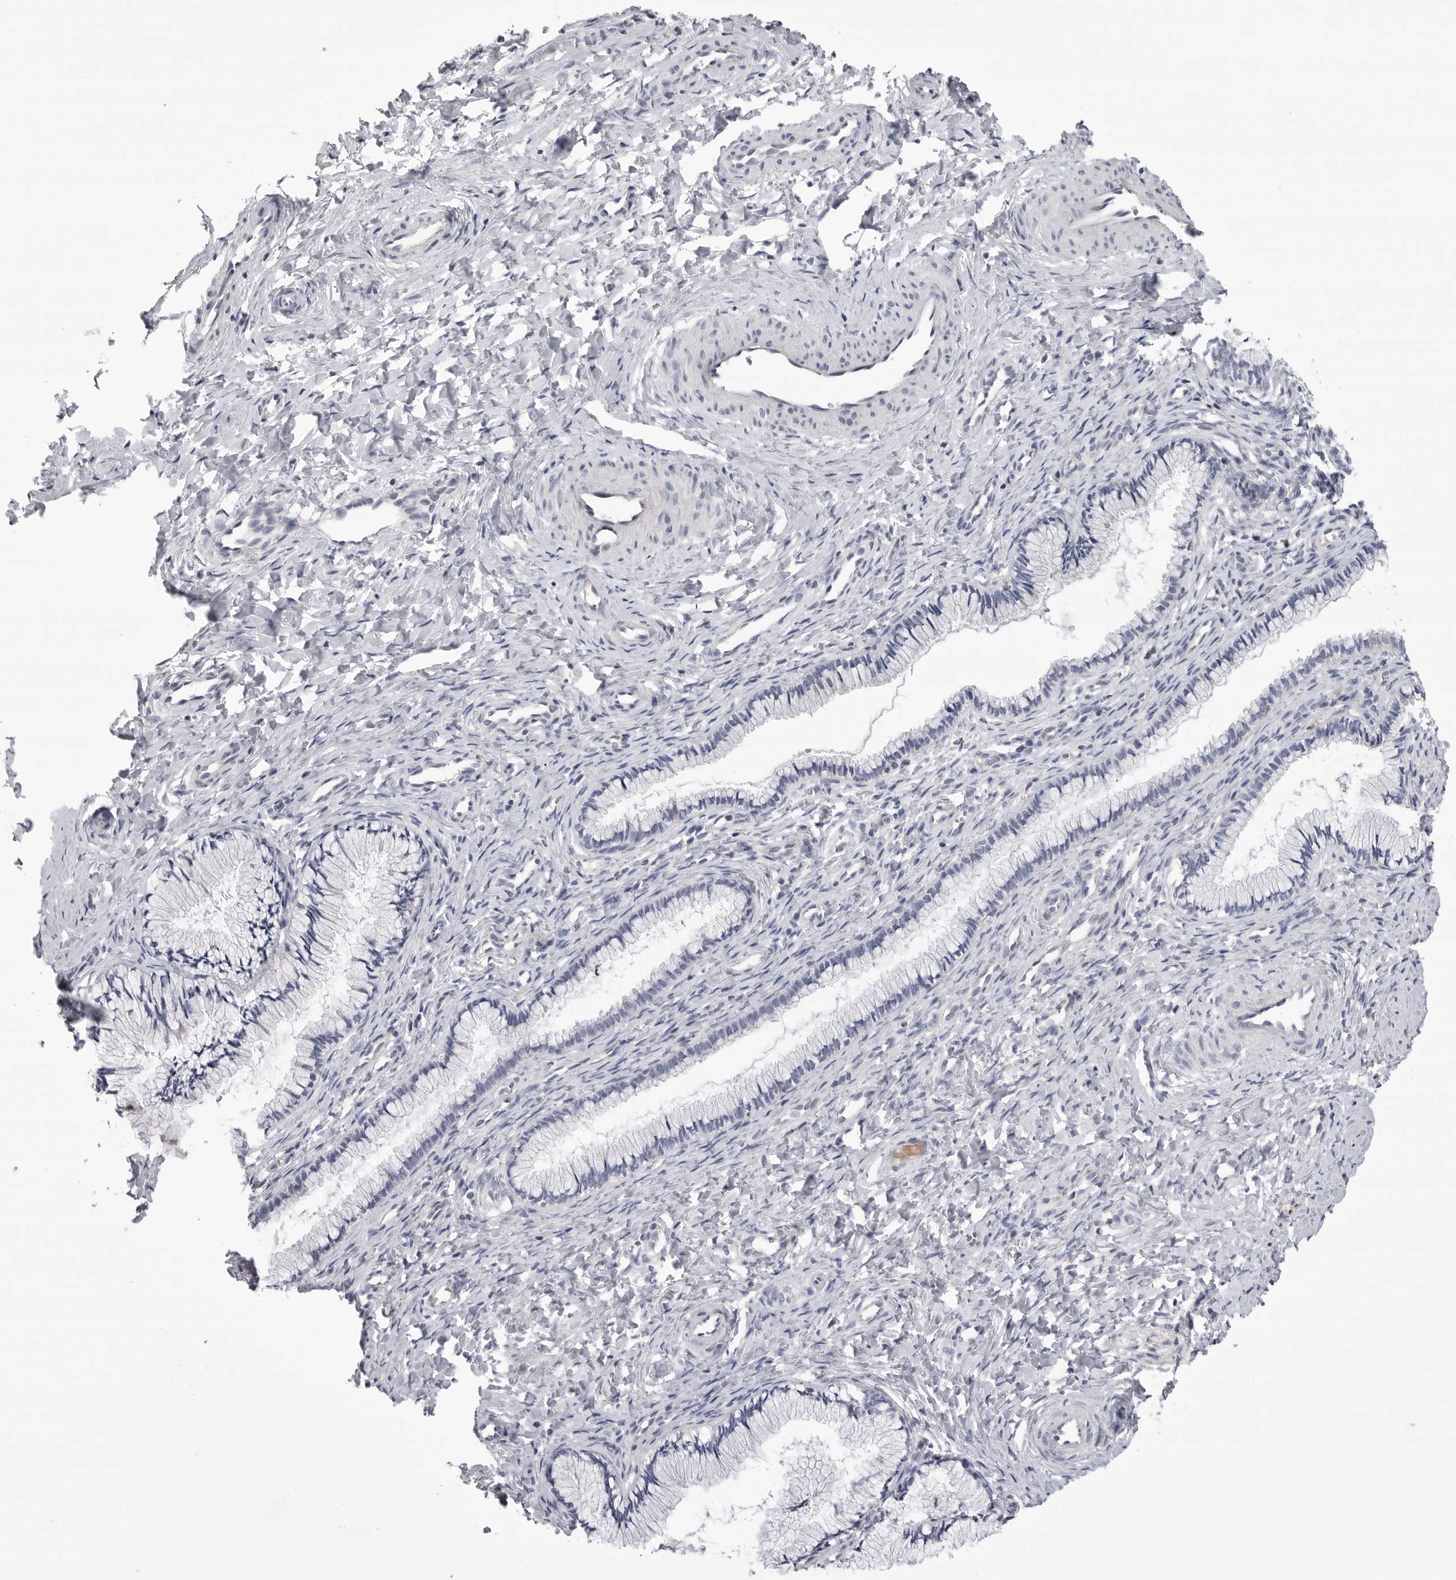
{"staining": {"intensity": "negative", "quantity": "none", "location": "none"}, "tissue": "cervix", "cell_type": "Glandular cells", "image_type": "normal", "snomed": [{"axis": "morphology", "description": "Normal tissue, NOS"}, {"axis": "topography", "description": "Cervix"}], "caption": "Cervix stained for a protein using IHC demonstrates no staining glandular cells.", "gene": "DLGAP3", "patient": {"sex": "female", "age": 27}}